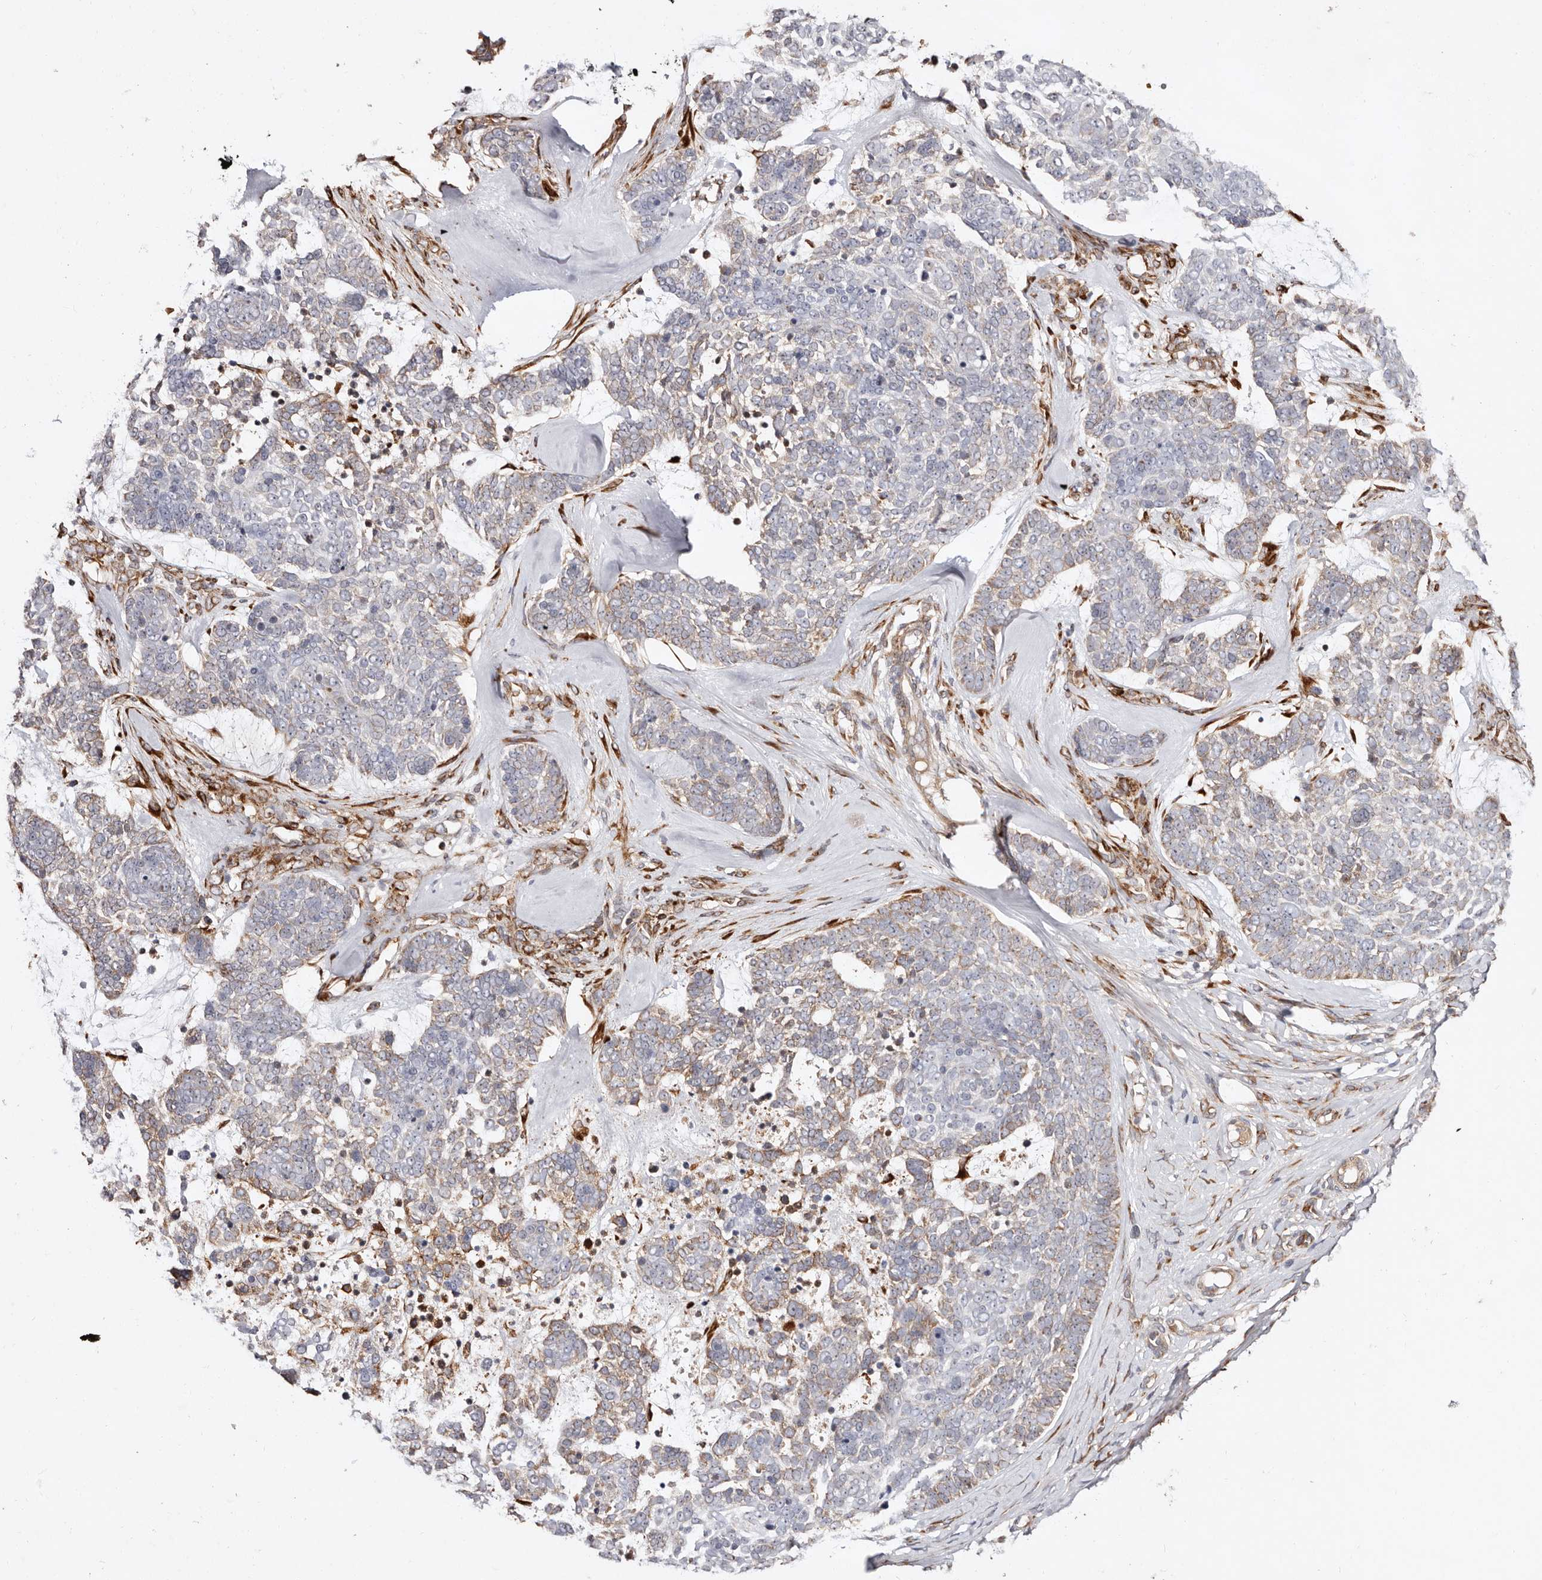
{"staining": {"intensity": "weak", "quantity": "<25%", "location": "cytoplasmic/membranous"}, "tissue": "skin cancer", "cell_type": "Tumor cells", "image_type": "cancer", "snomed": [{"axis": "morphology", "description": "Basal cell carcinoma"}, {"axis": "topography", "description": "Skin"}], "caption": "Tumor cells show no significant positivity in skin basal cell carcinoma.", "gene": "SERPINH1", "patient": {"sex": "female", "age": 81}}